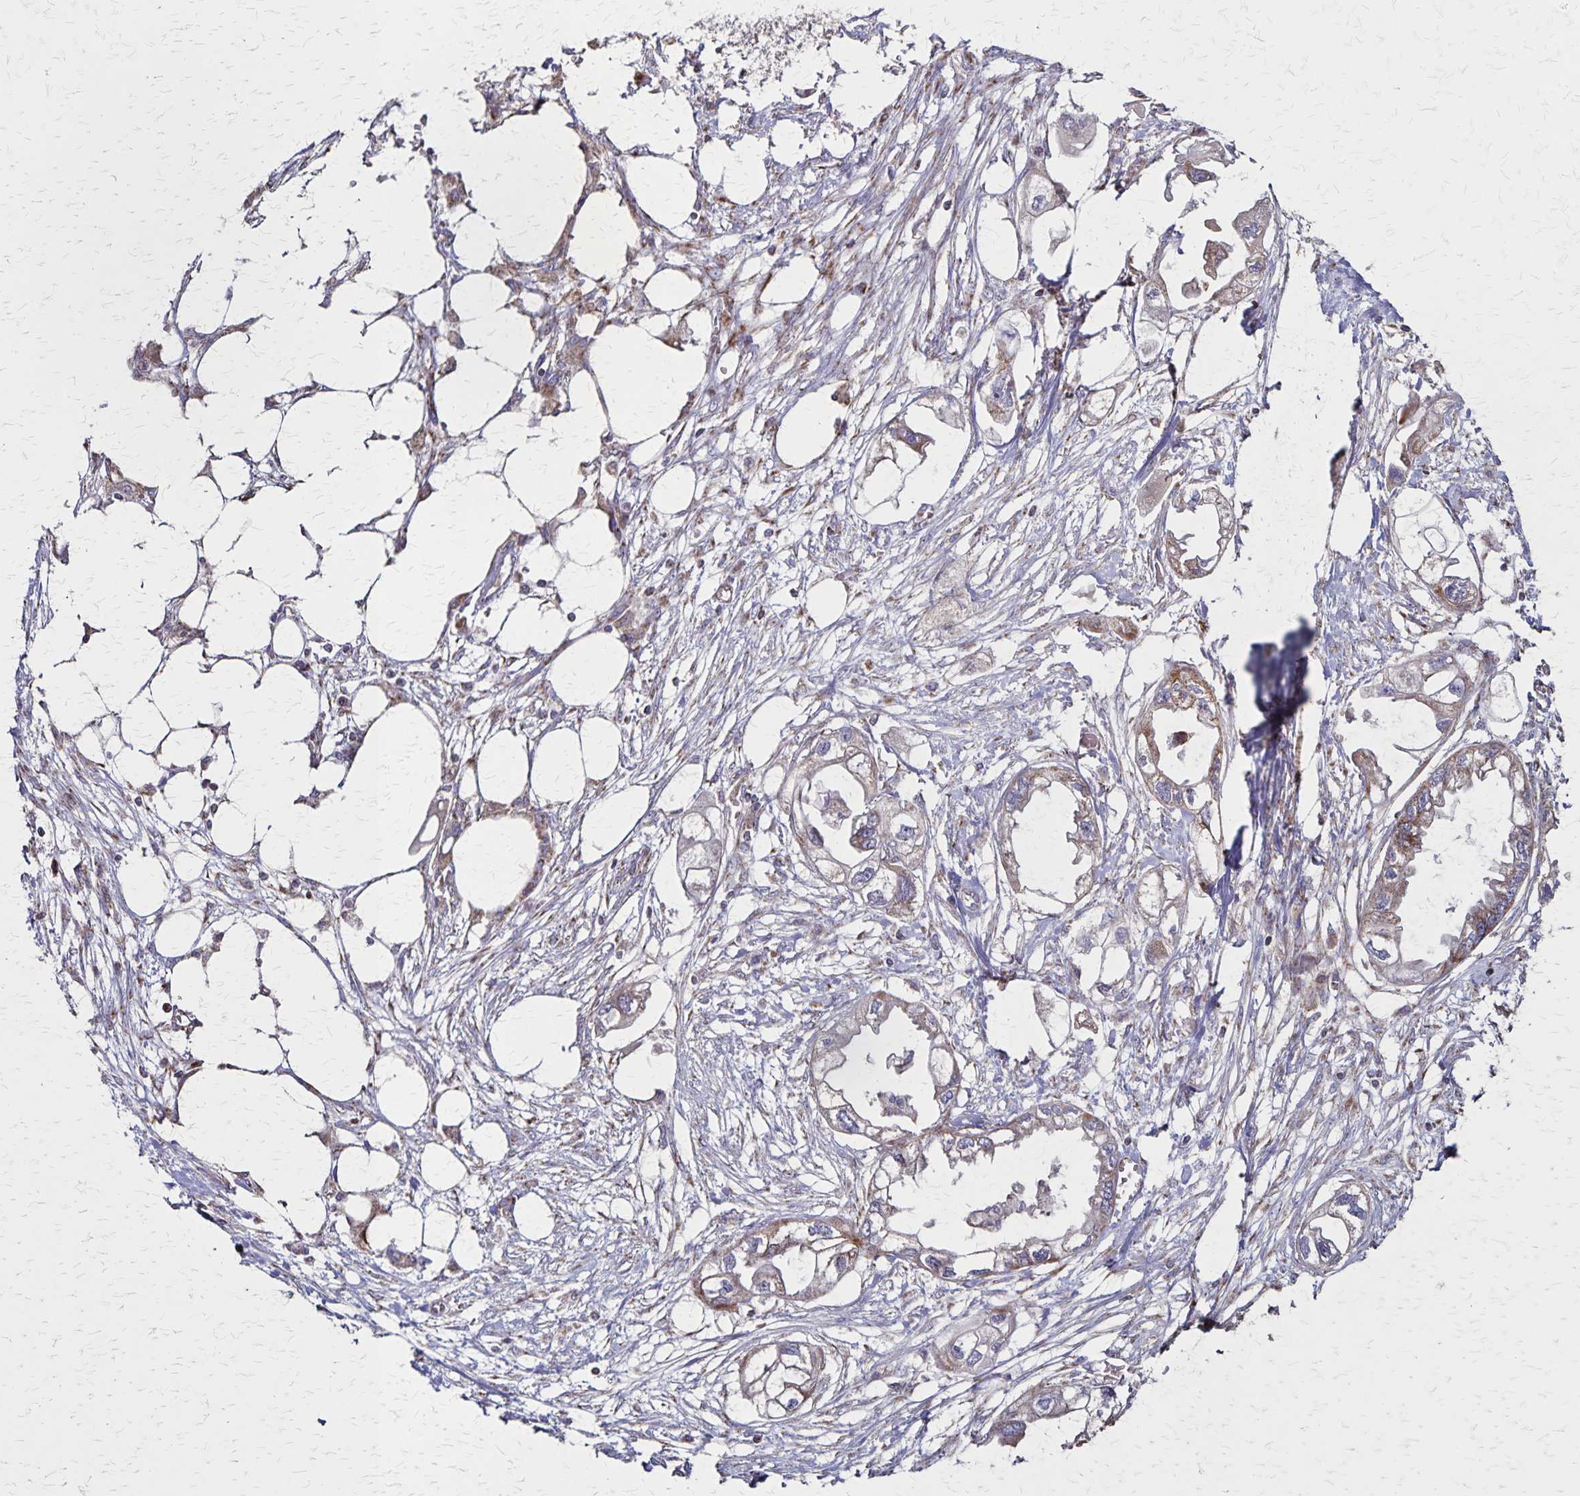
{"staining": {"intensity": "weak", "quantity": "25%-75%", "location": "cytoplasmic/membranous"}, "tissue": "endometrial cancer", "cell_type": "Tumor cells", "image_type": "cancer", "snomed": [{"axis": "morphology", "description": "Adenocarcinoma, NOS"}, {"axis": "morphology", "description": "Adenocarcinoma, metastatic, NOS"}, {"axis": "topography", "description": "Adipose tissue"}, {"axis": "topography", "description": "Endometrium"}], "caption": "Immunohistochemical staining of endometrial cancer (adenocarcinoma) shows low levels of weak cytoplasmic/membranous staining in approximately 25%-75% of tumor cells.", "gene": "NFS1", "patient": {"sex": "female", "age": 67}}